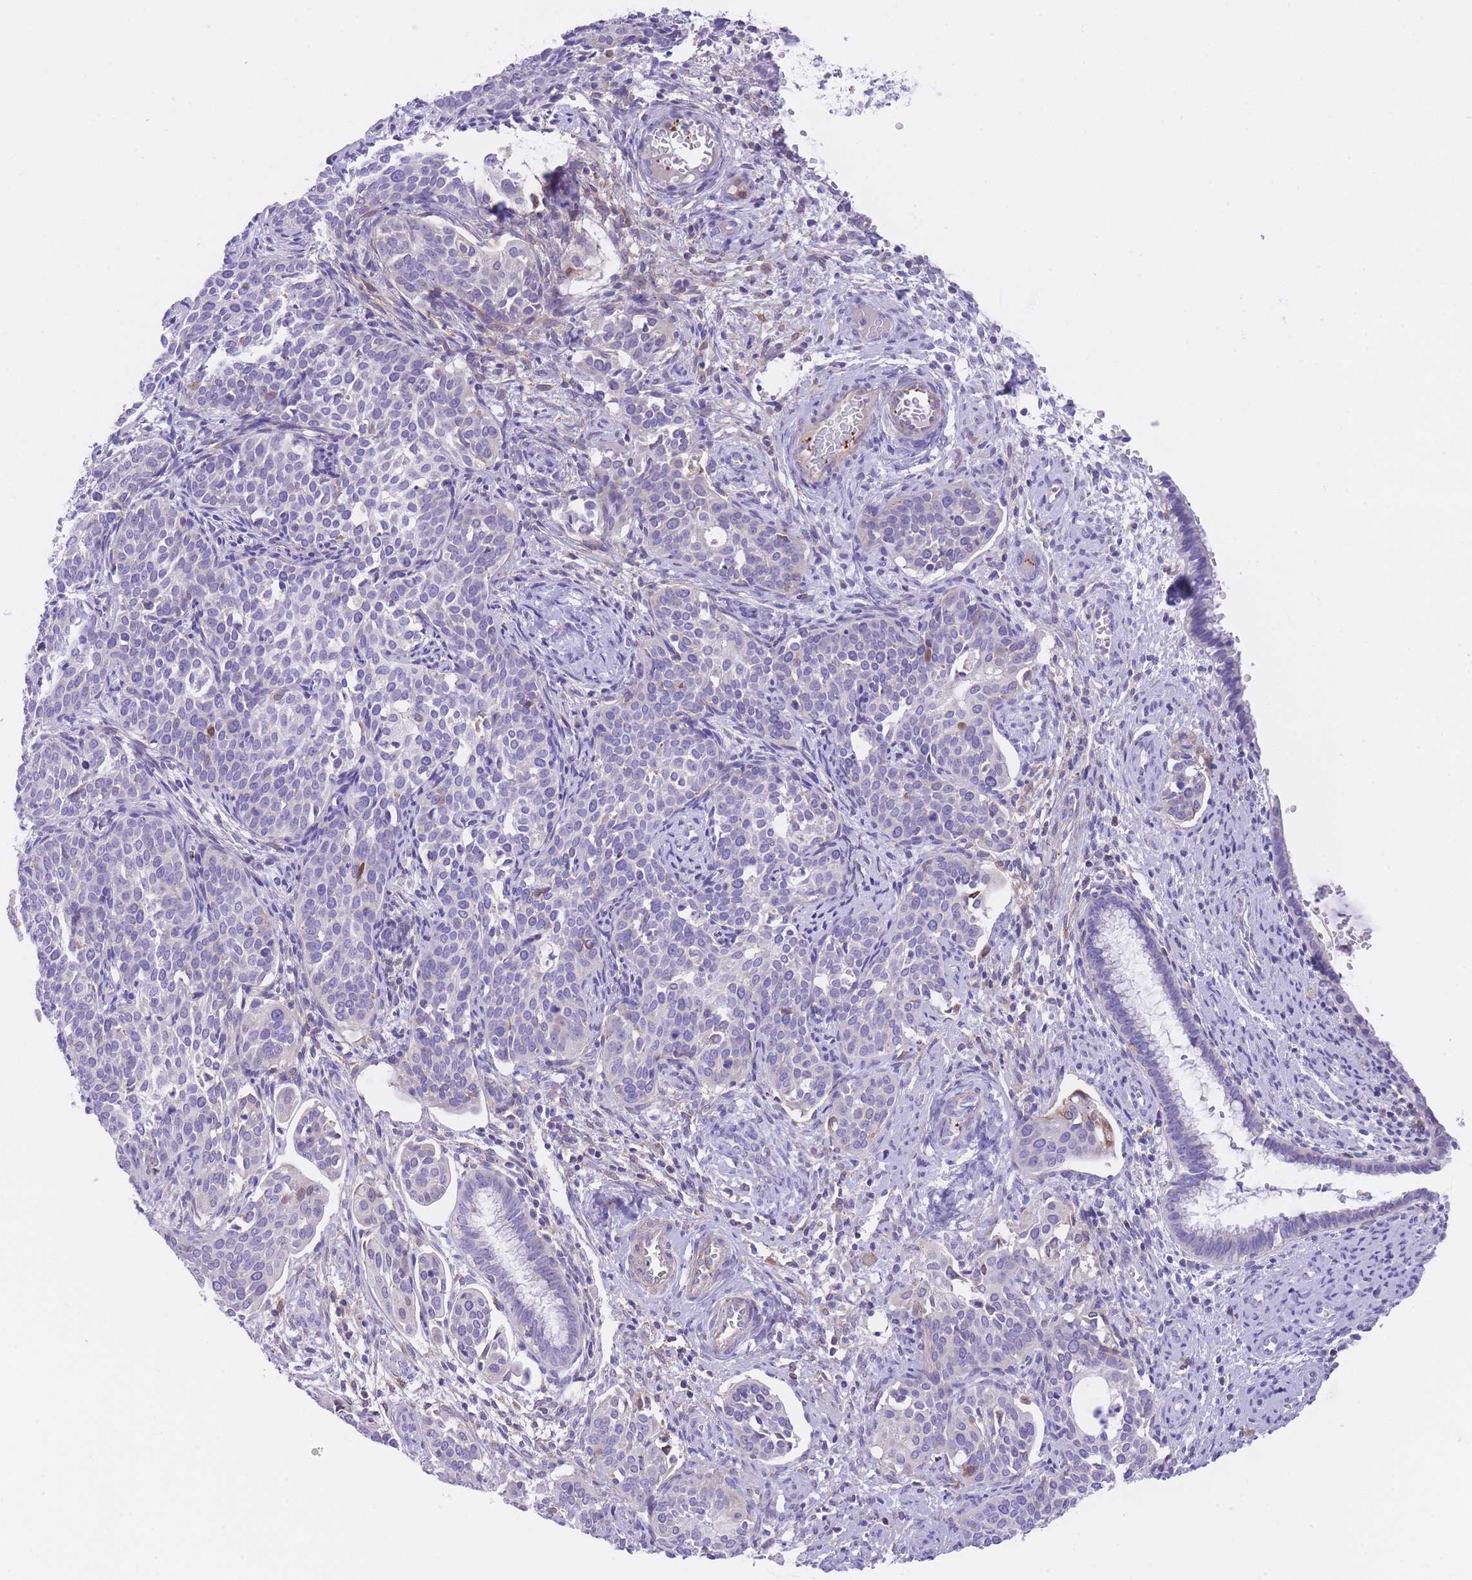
{"staining": {"intensity": "negative", "quantity": "none", "location": "none"}, "tissue": "cervical cancer", "cell_type": "Tumor cells", "image_type": "cancer", "snomed": [{"axis": "morphology", "description": "Squamous cell carcinoma, NOS"}, {"axis": "topography", "description": "Cervix"}], "caption": "Immunohistochemistry of cervical cancer shows no expression in tumor cells.", "gene": "LDB3", "patient": {"sex": "female", "age": 44}}